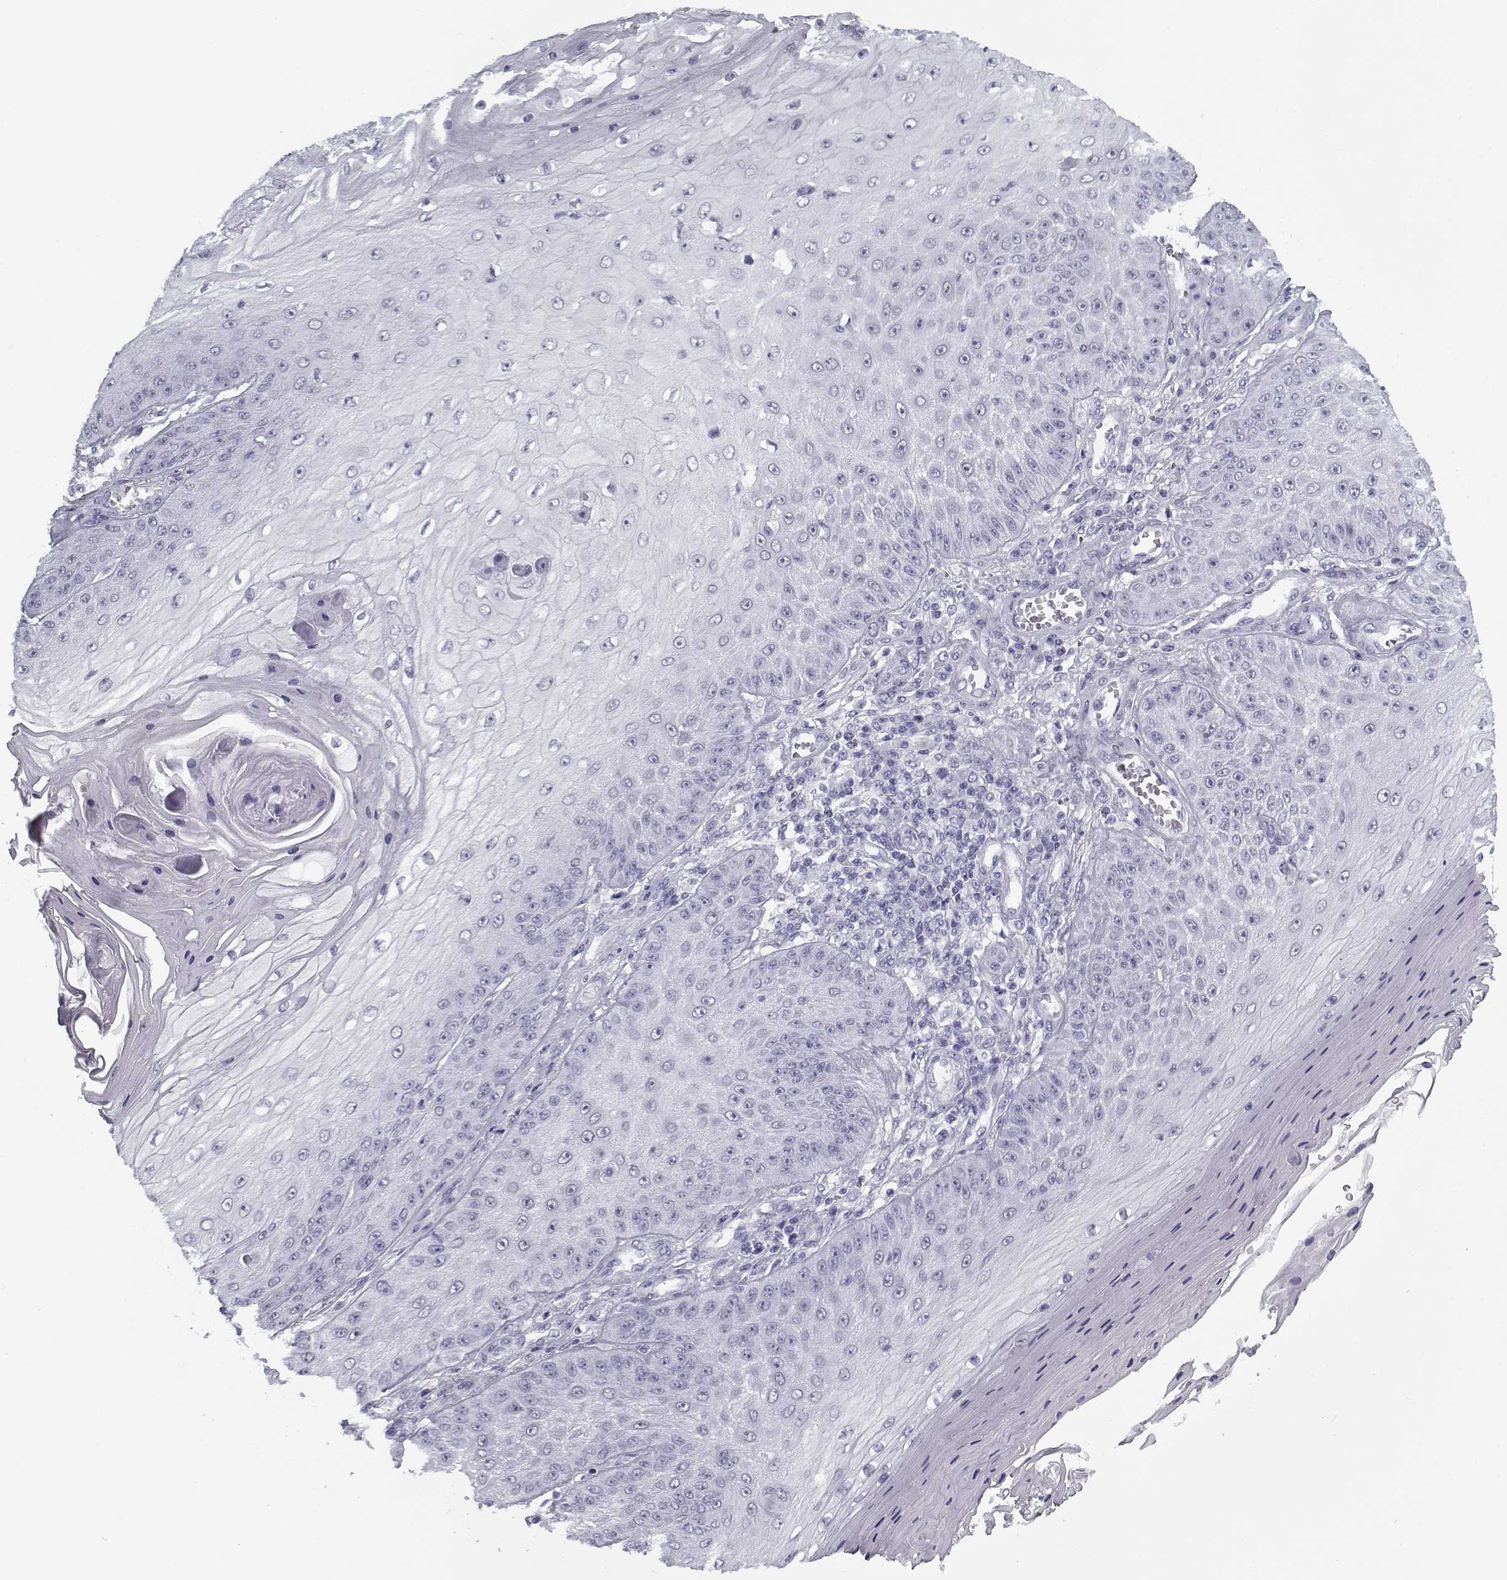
{"staining": {"intensity": "negative", "quantity": "none", "location": "none"}, "tissue": "skin cancer", "cell_type": "Tumor cells", "image_type": "cancer", "snomed": [{"axis": "morphology", "description": "Squamous cell carcinoma, NOS"}, {"axis": "topography", "description": "Skin"}], "caption": "Immunohistochemical staining of human skin cancer (squamous cell carcinoma) displays no significant expression in tumor cells.", "gene": "RNF32", "patient": {"sex": "male", "age": 70}}